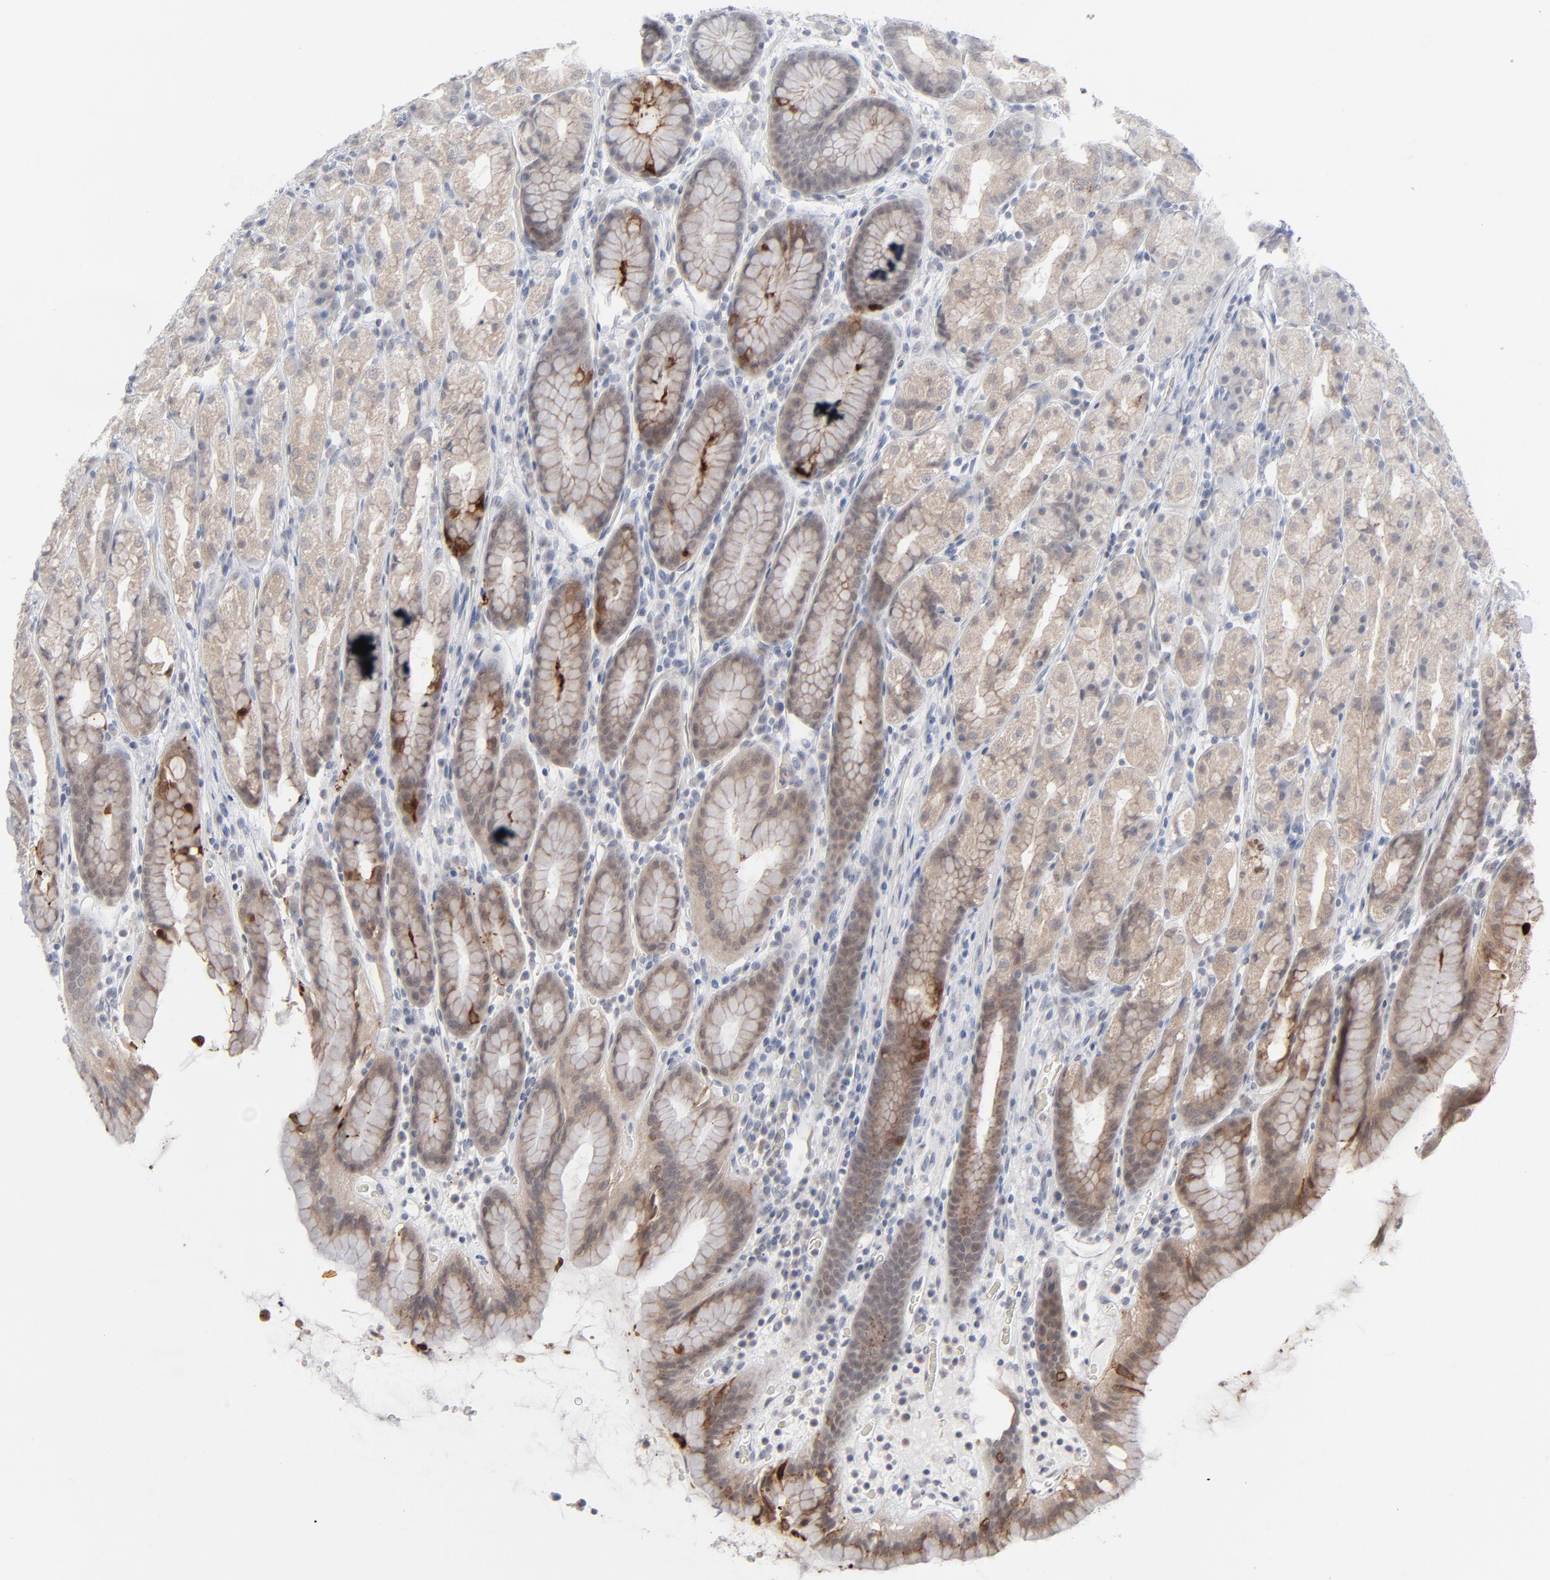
{"staining": {"intensity": "strong", "quantity": "<25%", "location": "cytoplasmic/membranous"}, "tissue": "stomach", "cell_type": "Glandular cells", "image_type": "normal", "snomed": [{"axis": "morphology", "description": "Normal tissue, NOS"}, {"axis": "topography", "description": "Stomach, upper"}], "caption": "Glandular cells reveal medium levels of strong cytoplasmic/membranous positivity in about <25% of cells in unremarkable human stomach.", "gene": "POF1B", "patient": {"sex": "male", "age": 68}}